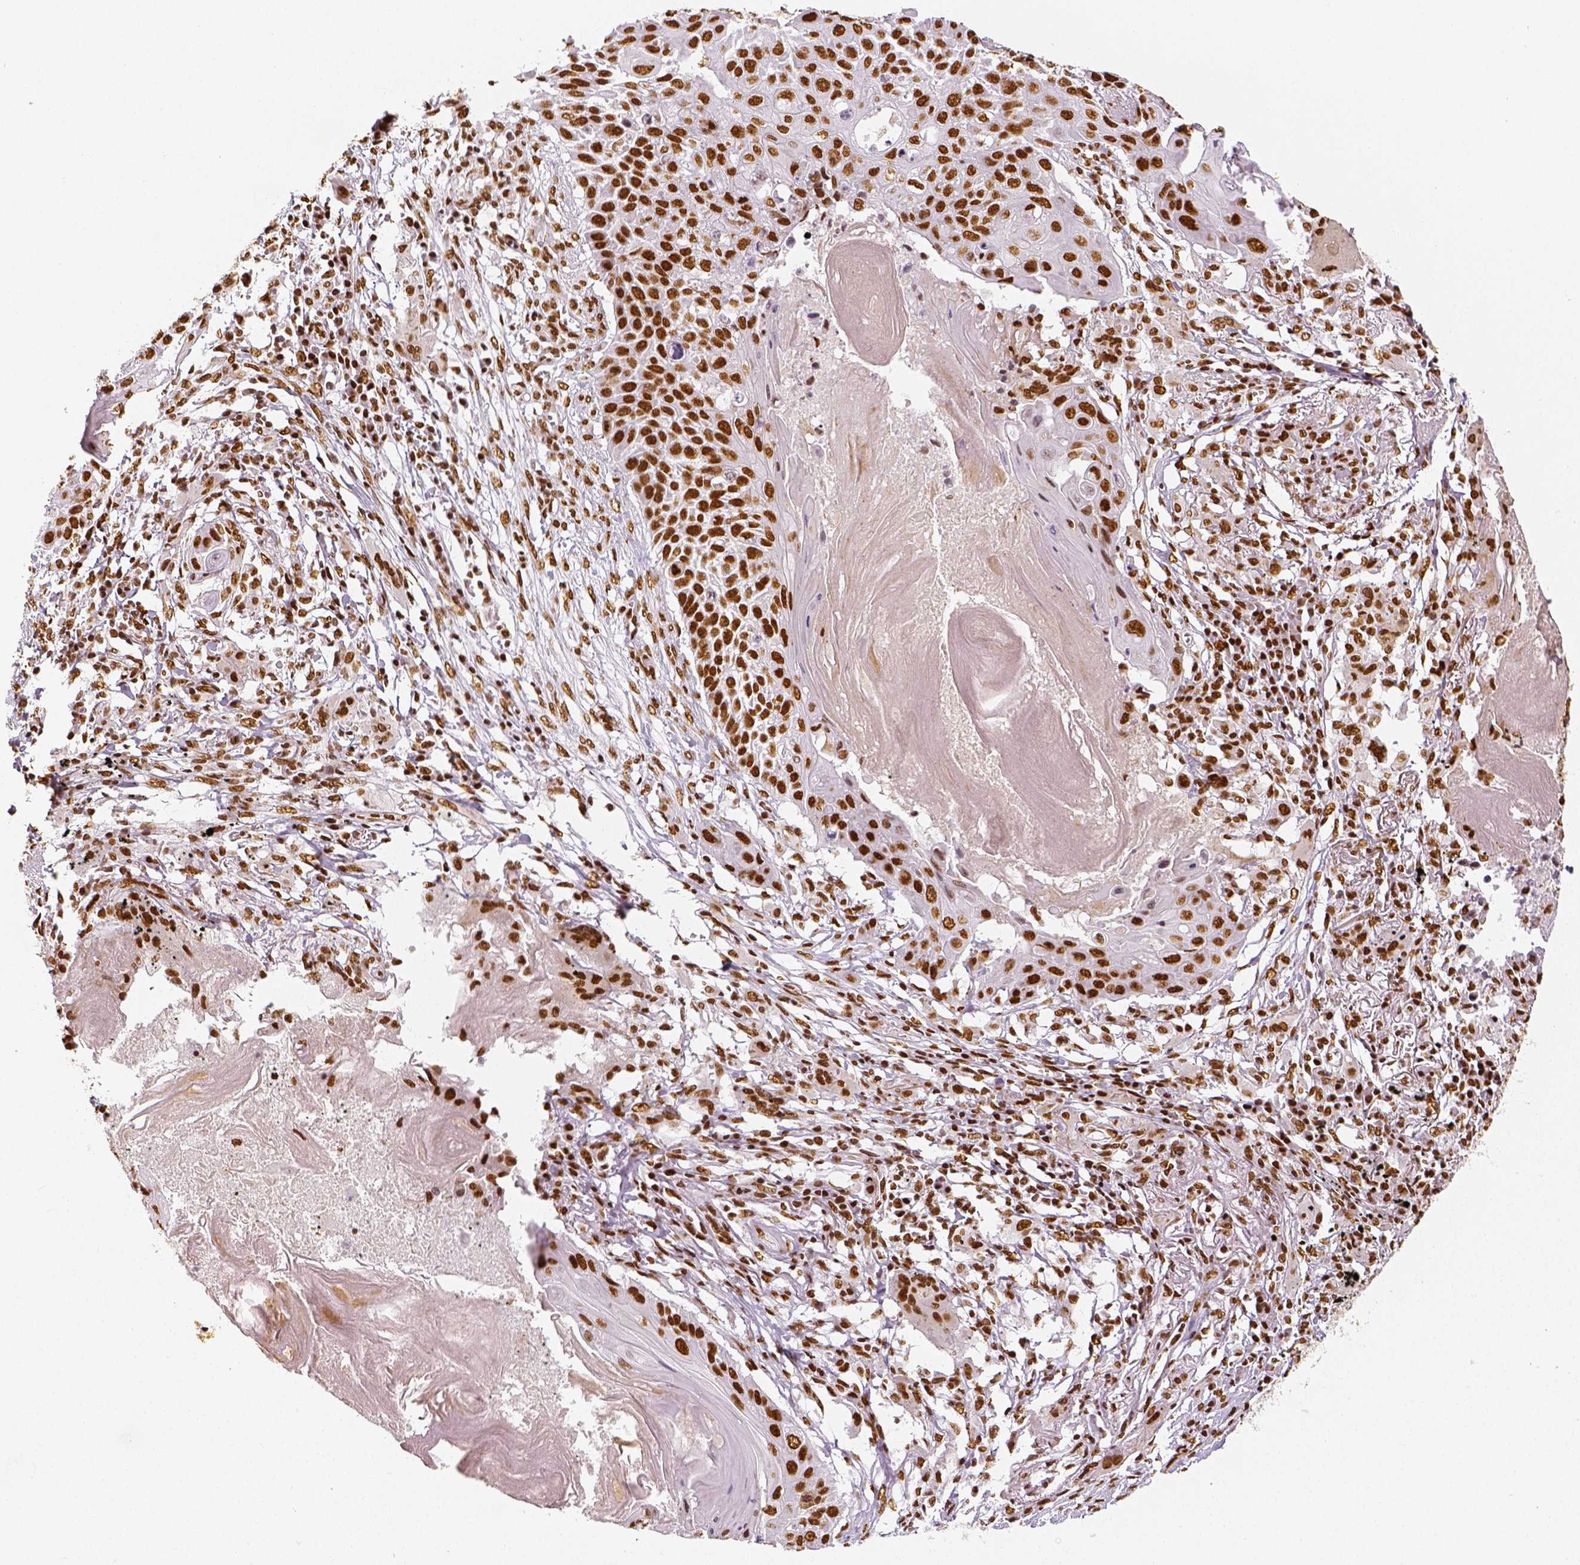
{"staining": {"intensity": "strong", "quantity": ">75%", "location": "nuclear"}, "tissue": "lung cancer", "cell_type": "Tumor cells", "image_type": "cancer", "snomed": [{"axis": "morphology", "description": "Squamous cell carcinoma, NOS"}, {"axis": "topography", "description": "Lung"}], "caption": "A brown stain shows strong nuclear positivity of a protein in lung cancer (squamous cell carcinoma) tumor cells.", "gene": "KDM5B", "patient": {"sex": "male", "age": 78}}